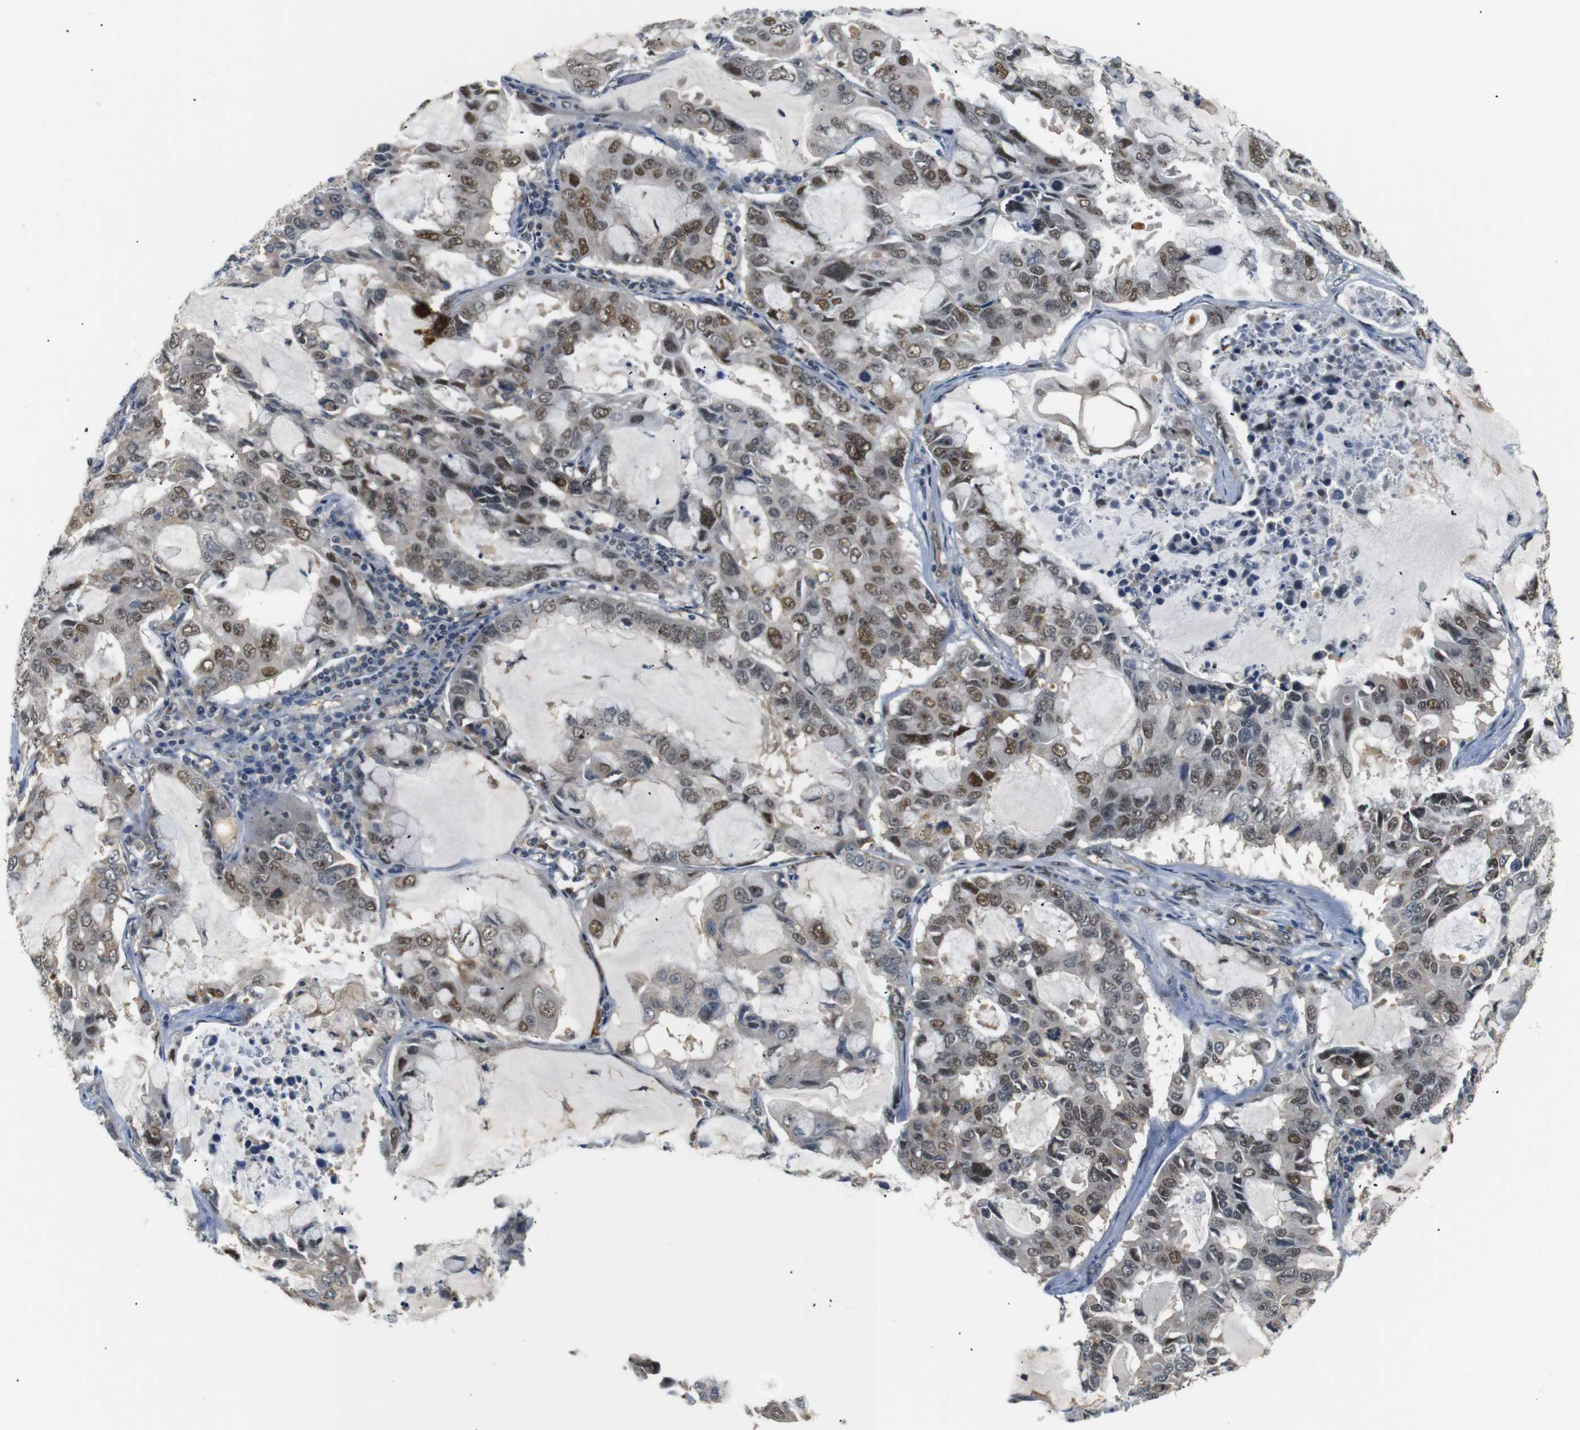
{"staining": {"intensity": "moderate", "quantity": ">75%", "location": "nuclear"}, "tissue": "lung cancer", "cell_type": "Tumor cells", "image_type": "cancer", "snomed": [{"axis": "morphology", "description": "Adenocarcinoma, NOS"}, {"axis": "topography", "description": "Lung"}], "caption": "A brown stain labels moderate nuclear expression of a protein in lung cancer (adenocarcinoma) tumor cells.", "gene": "PARN", "patient": {"sex": "male", "age": 64}}